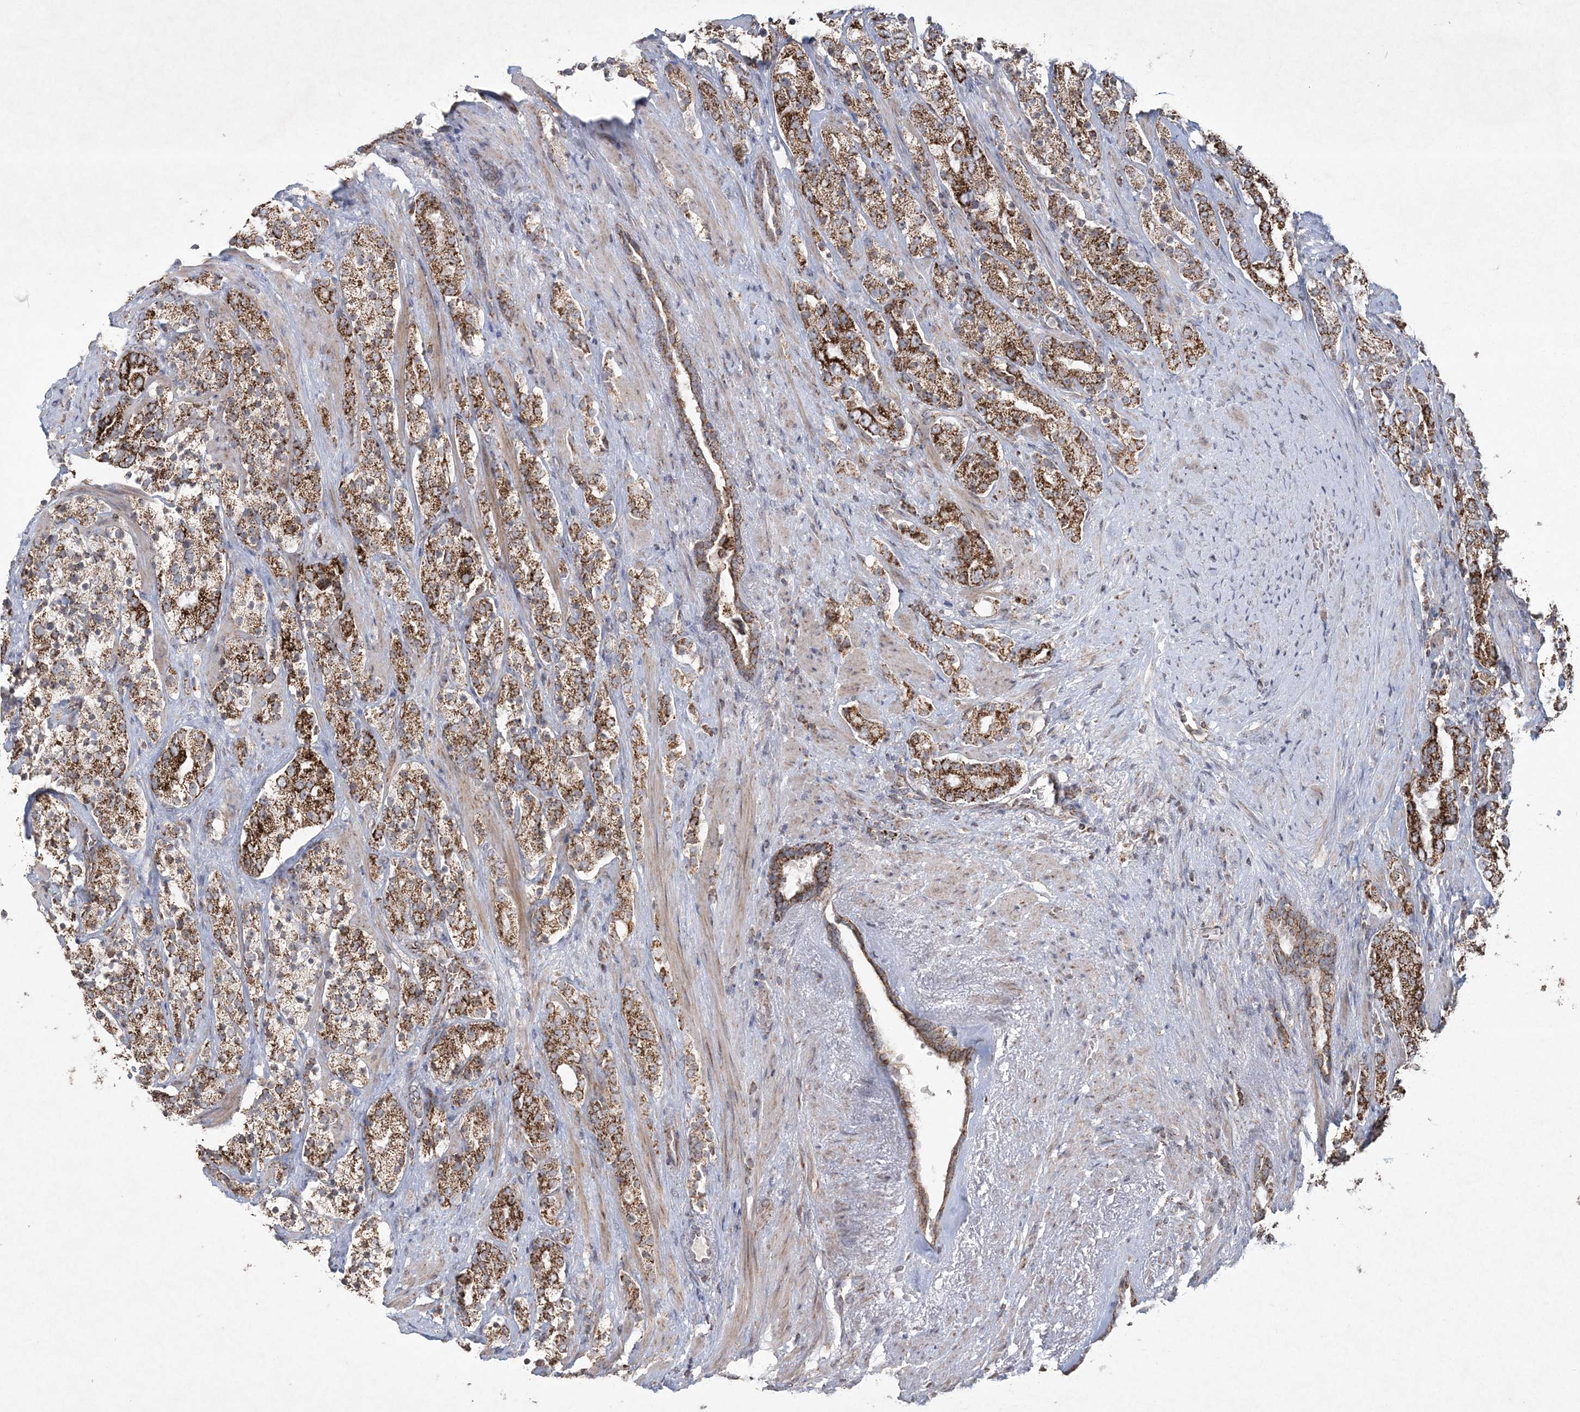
{"staining": {"intensity": "strong", "quantity": ">75%", "location": "cytoplasmic/membranous"}, "tissue": "prostate cancer", "cell_type": "Tumor cells", "image_type": "cancer", "snomed": [{"axis": "morphology", "description": "Adenocarcinoma, High grade"}, {"axis": "topography", "description": "Prostate"}], "caption": "A micrograph showing strong cytoplasmic/membranous expression in about >75% of tumor cells in high-grade adenocarcinoma (prostate), as visualized by brown immunohistochemical staining.", "gene": "LRPPRC", "patient": {"sex": "male", "age": 71}}